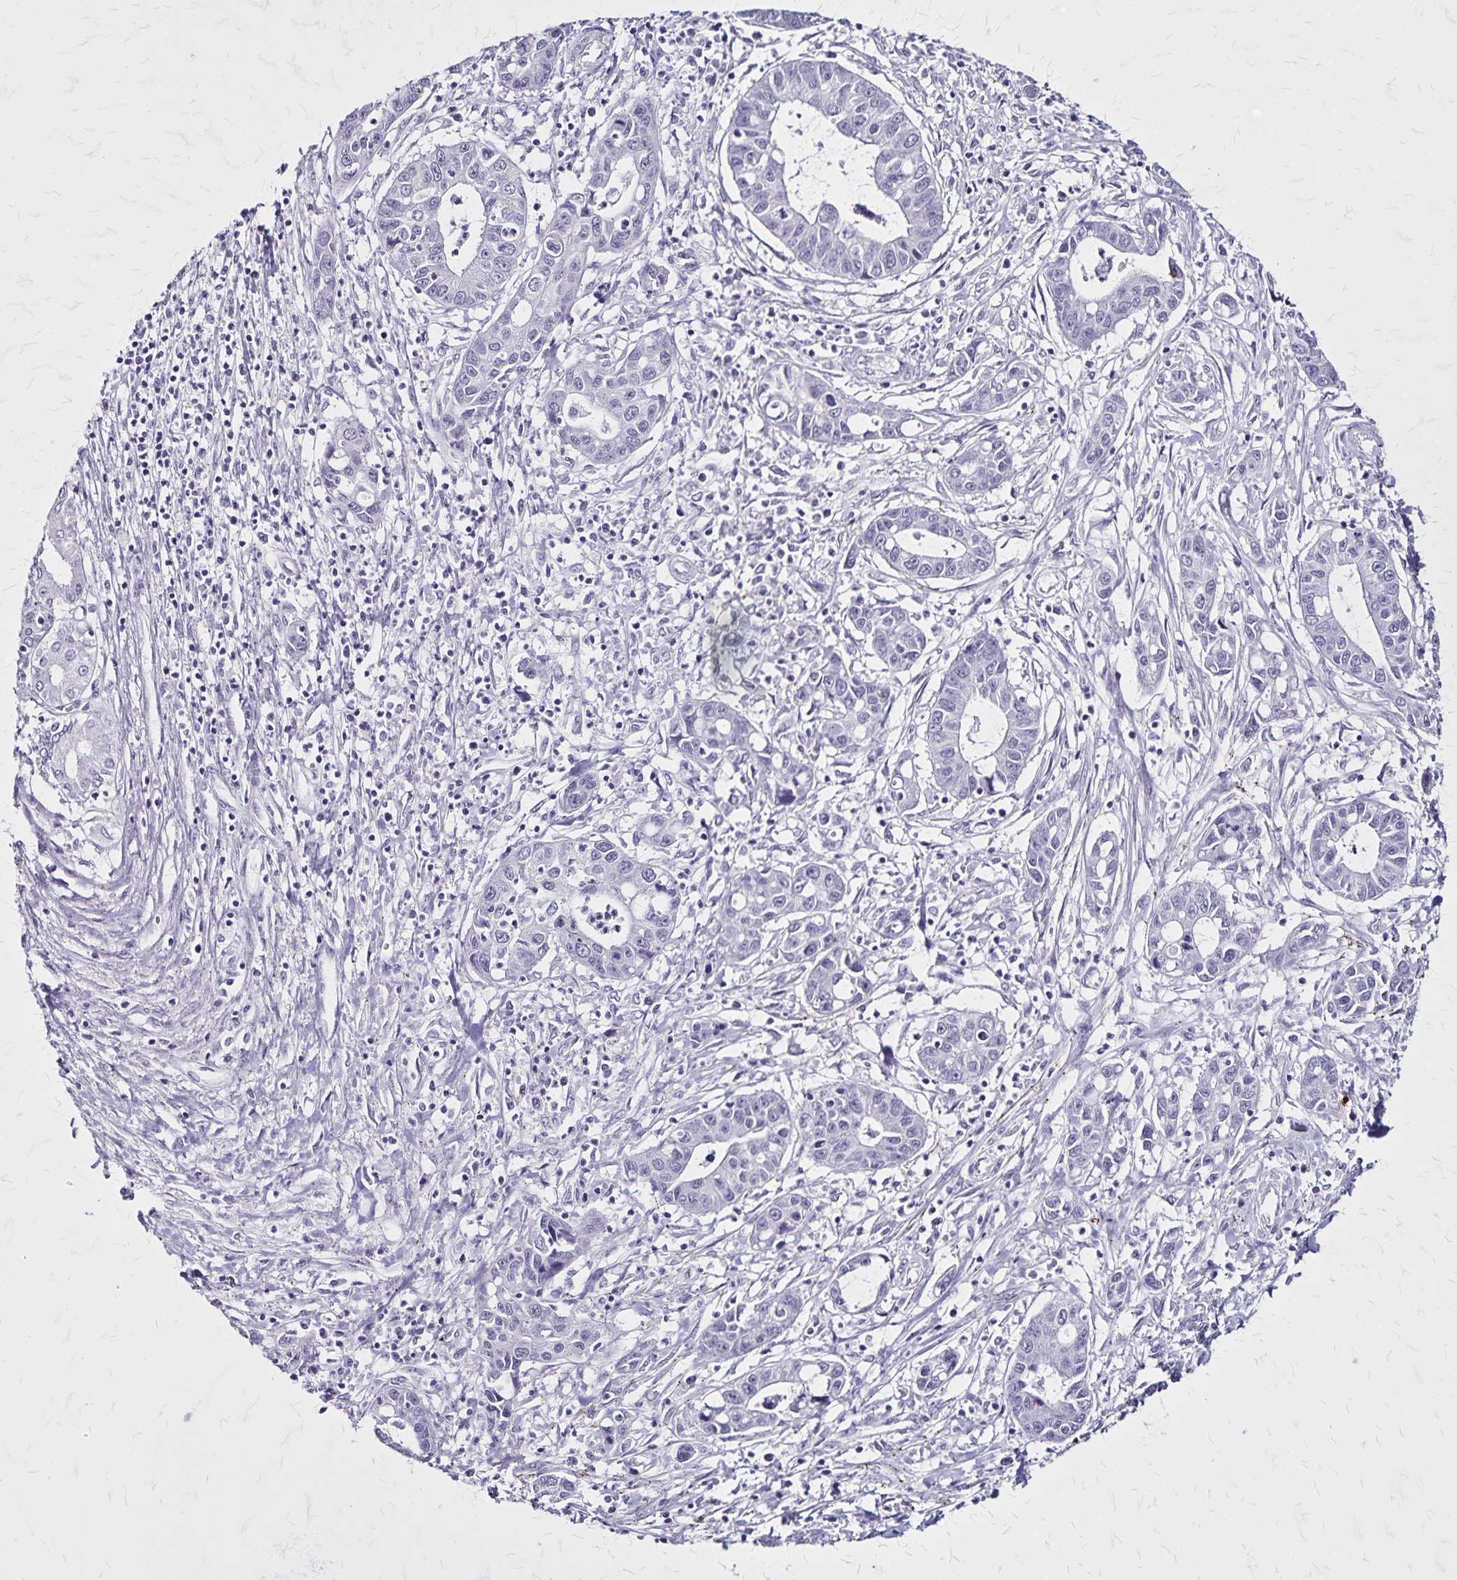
{"staining": {"intensity": "negative", "quantity": "none", "location": "none"}, "tissue": "liver cancer", "cell_type": "Tumor cells", "image_type": "cancer", "snomed": [{"axis": "morphology", "description": "Cholangiocarcinoma"}, {"axis": "topography", "description": "Liver"}], "caption": "IHC photomicrograph of liver cholangiocarcinoma stained for a protein (brown), which exhibits no staining in tumor cells. (Brightfield microscopy of DAB immunohistochemistry (IHC) at high magnification).", "gene": "KRT2", "patient": {"sex": "male", "age": 58}}